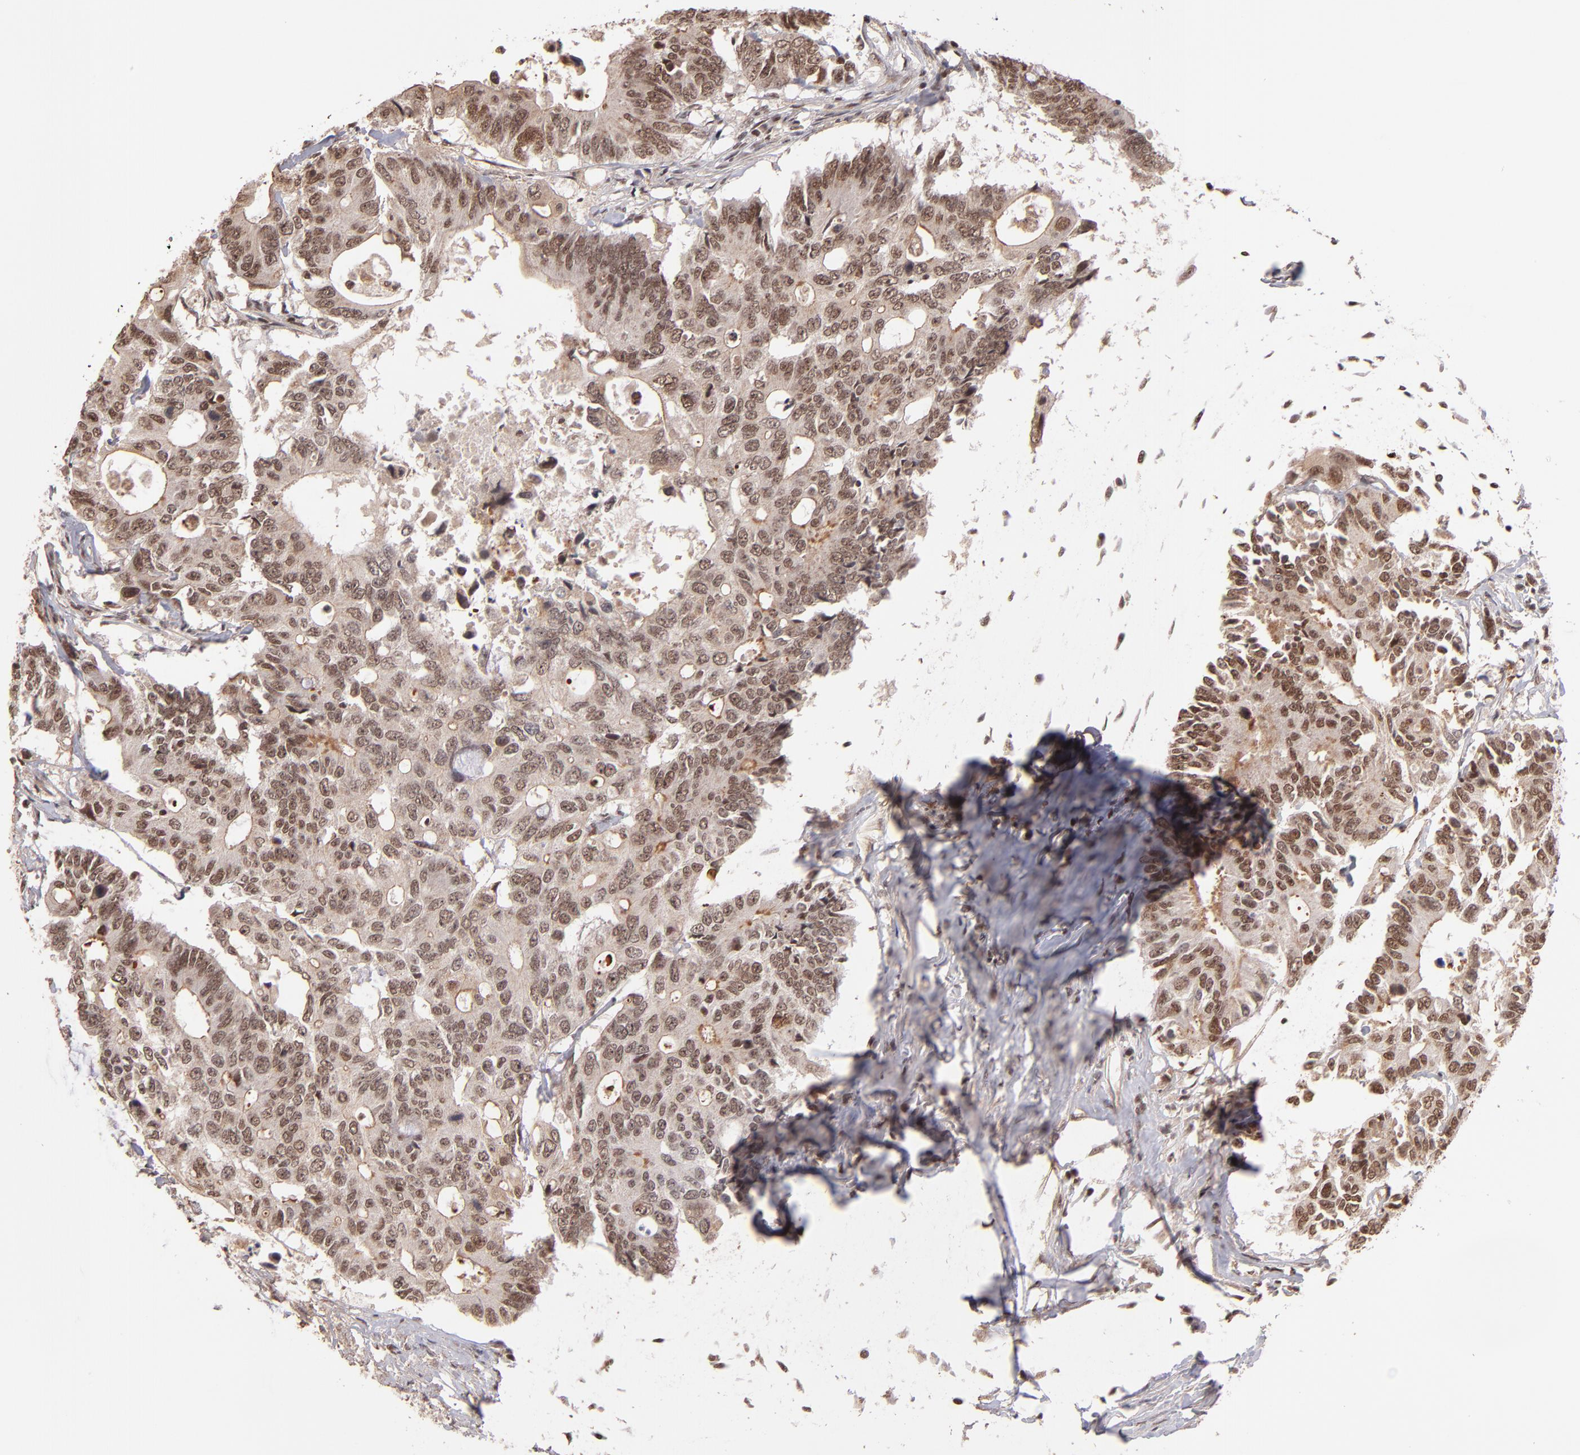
{"staining": {"intensity": "moderate", "quantity": ">75%", "location": "nuclear"}, "tissue": "colorectal cancer", "cell_type": "Tumor cells", "image_type": "cancer", "snomed": [{"axis": "morphology", "description": "Adenocarcinoma, NOS"}, {"axis": "topography", "description": "Colon"}], "caption": "This is an image of immunohistochemistry (IHC) staining of colorectal cancer (adenocarcinoma), which shows moderate expression in the nuclear of tumor cells.", "gene": "TERF2", "patient": {"sex": "male", "age": 71}}